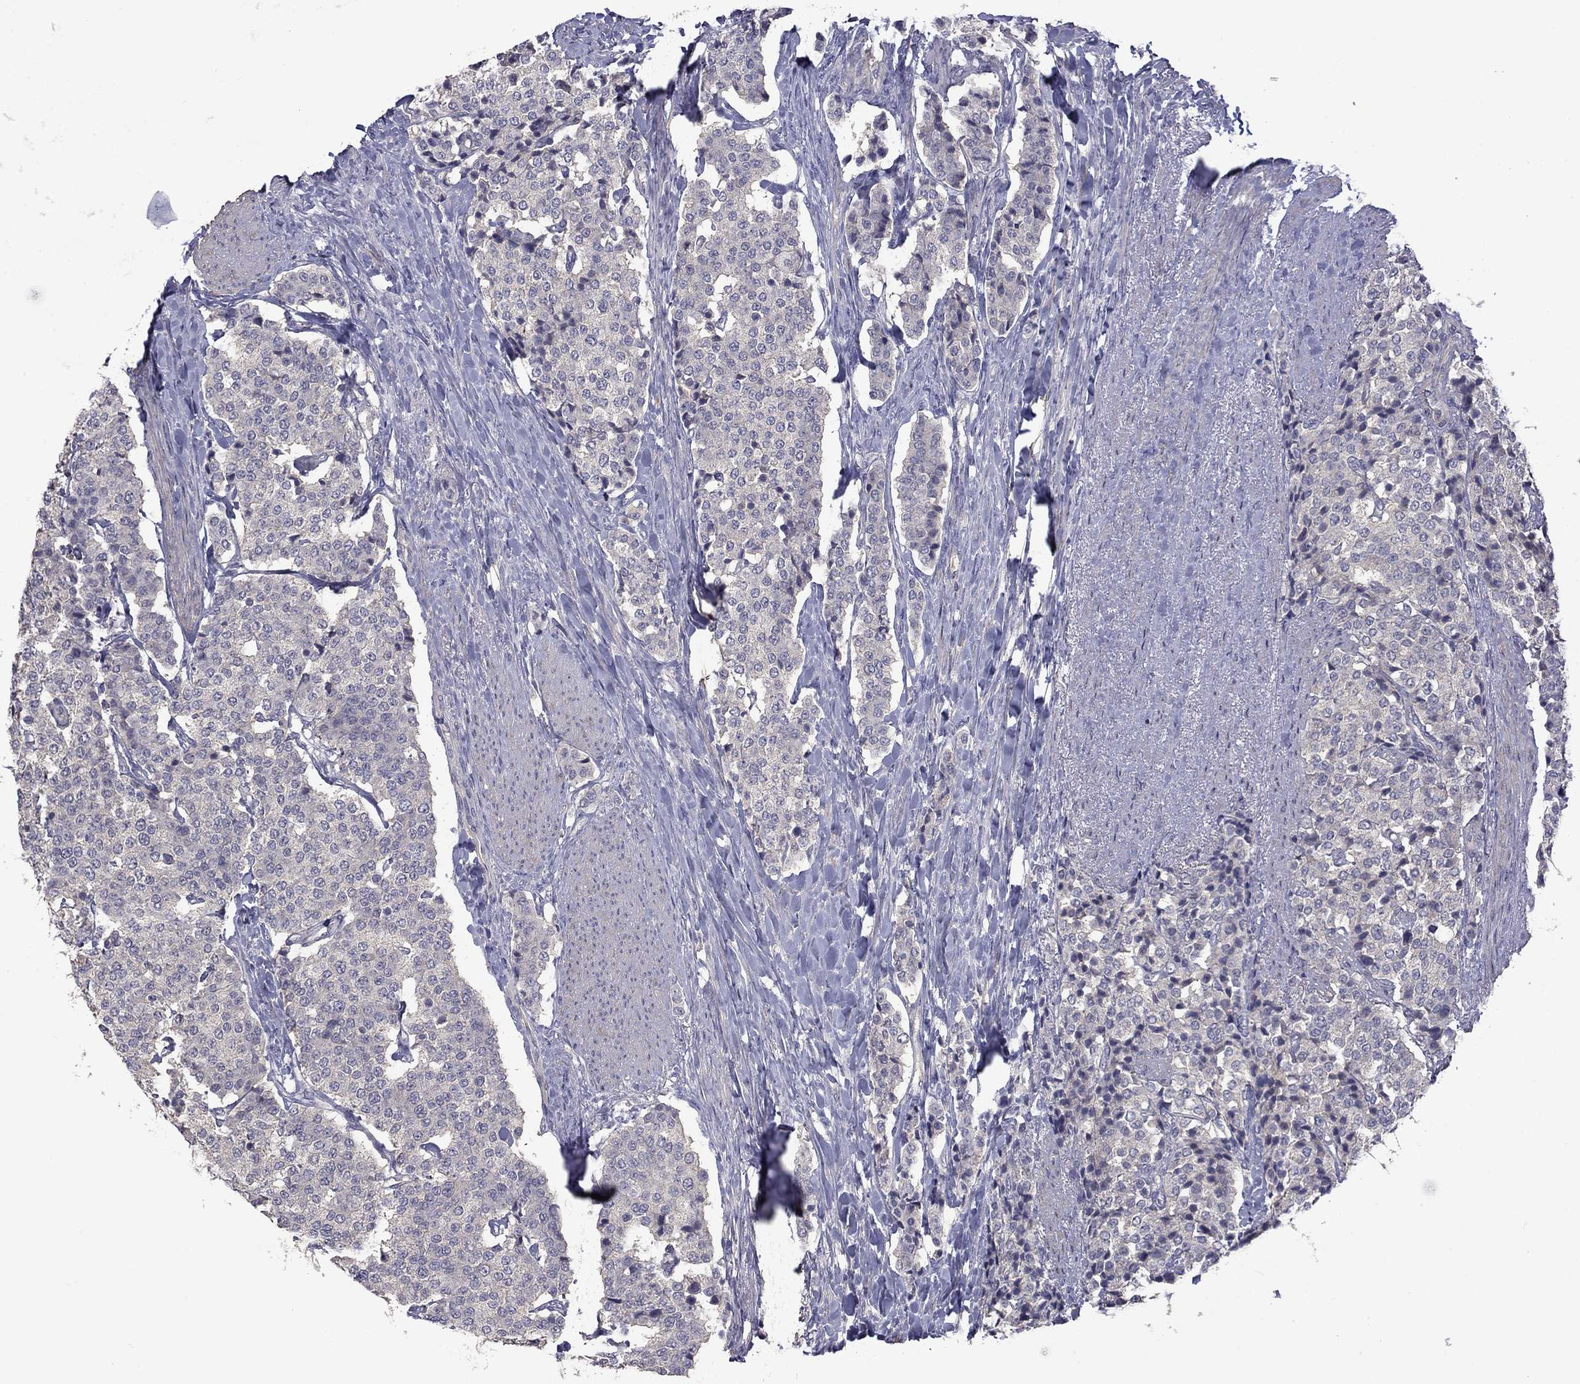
{"staining": {"intensity": "negative", "quantity": "none", "location": "none"}, "tissue": "carcinoid", "cell_type": "Tumor cells", "image_type": "cancer", "snomed": [{"axis": "morphology", "description": "Carcinoid, malignant, NOS"}, {"axis": "topography", "description": "Small intestine"}], "caption": "Immunohistochemistry (IHC) of carcinoid displays no positivity in tumor cells. (DAB immunohistochemistry, high magnification).", "gene": "SLC39A14", "patient": {"sex": "female", "age": 58}}